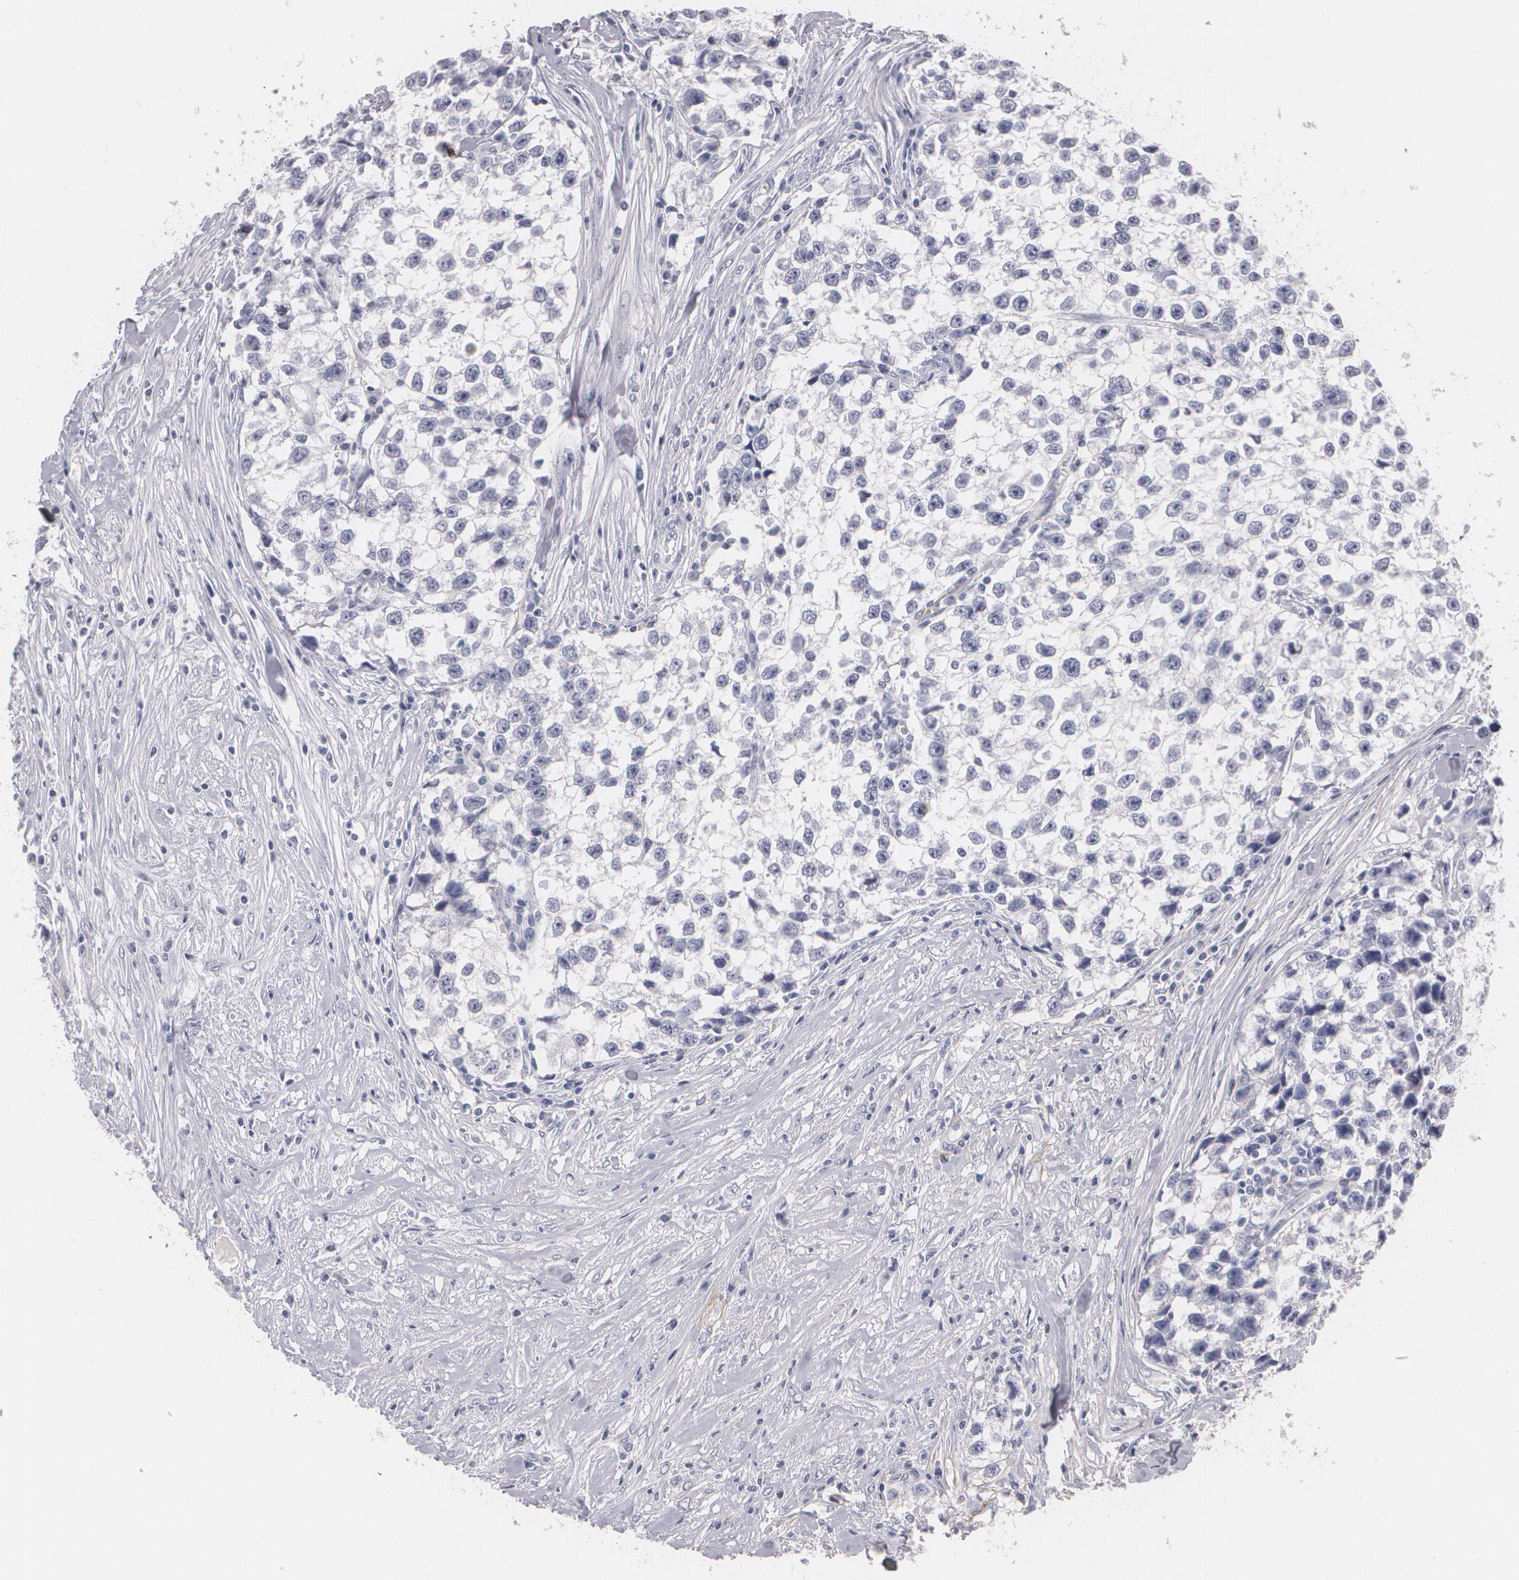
{"staining": {"intensity": "negative", "quantity": "none", "location": "none"}, "tissue": "testis cancer", "cell_type": "Tumor cells", "image_type": "cancer", "snomed": [{"axis": "morphology", "description": "Seminoma, NOS"}, {"axis": "morphology", "description": "Carcinoma, Embryonal, NOS"}, {"axis": "topography", "description": "Testis"}], "caption": "Immunohistochemical staining of testis cancer exhibits no significant positivity in tumor cells.", "gene": "NGFR", "patient": {"sex": "male", "age": 30}}